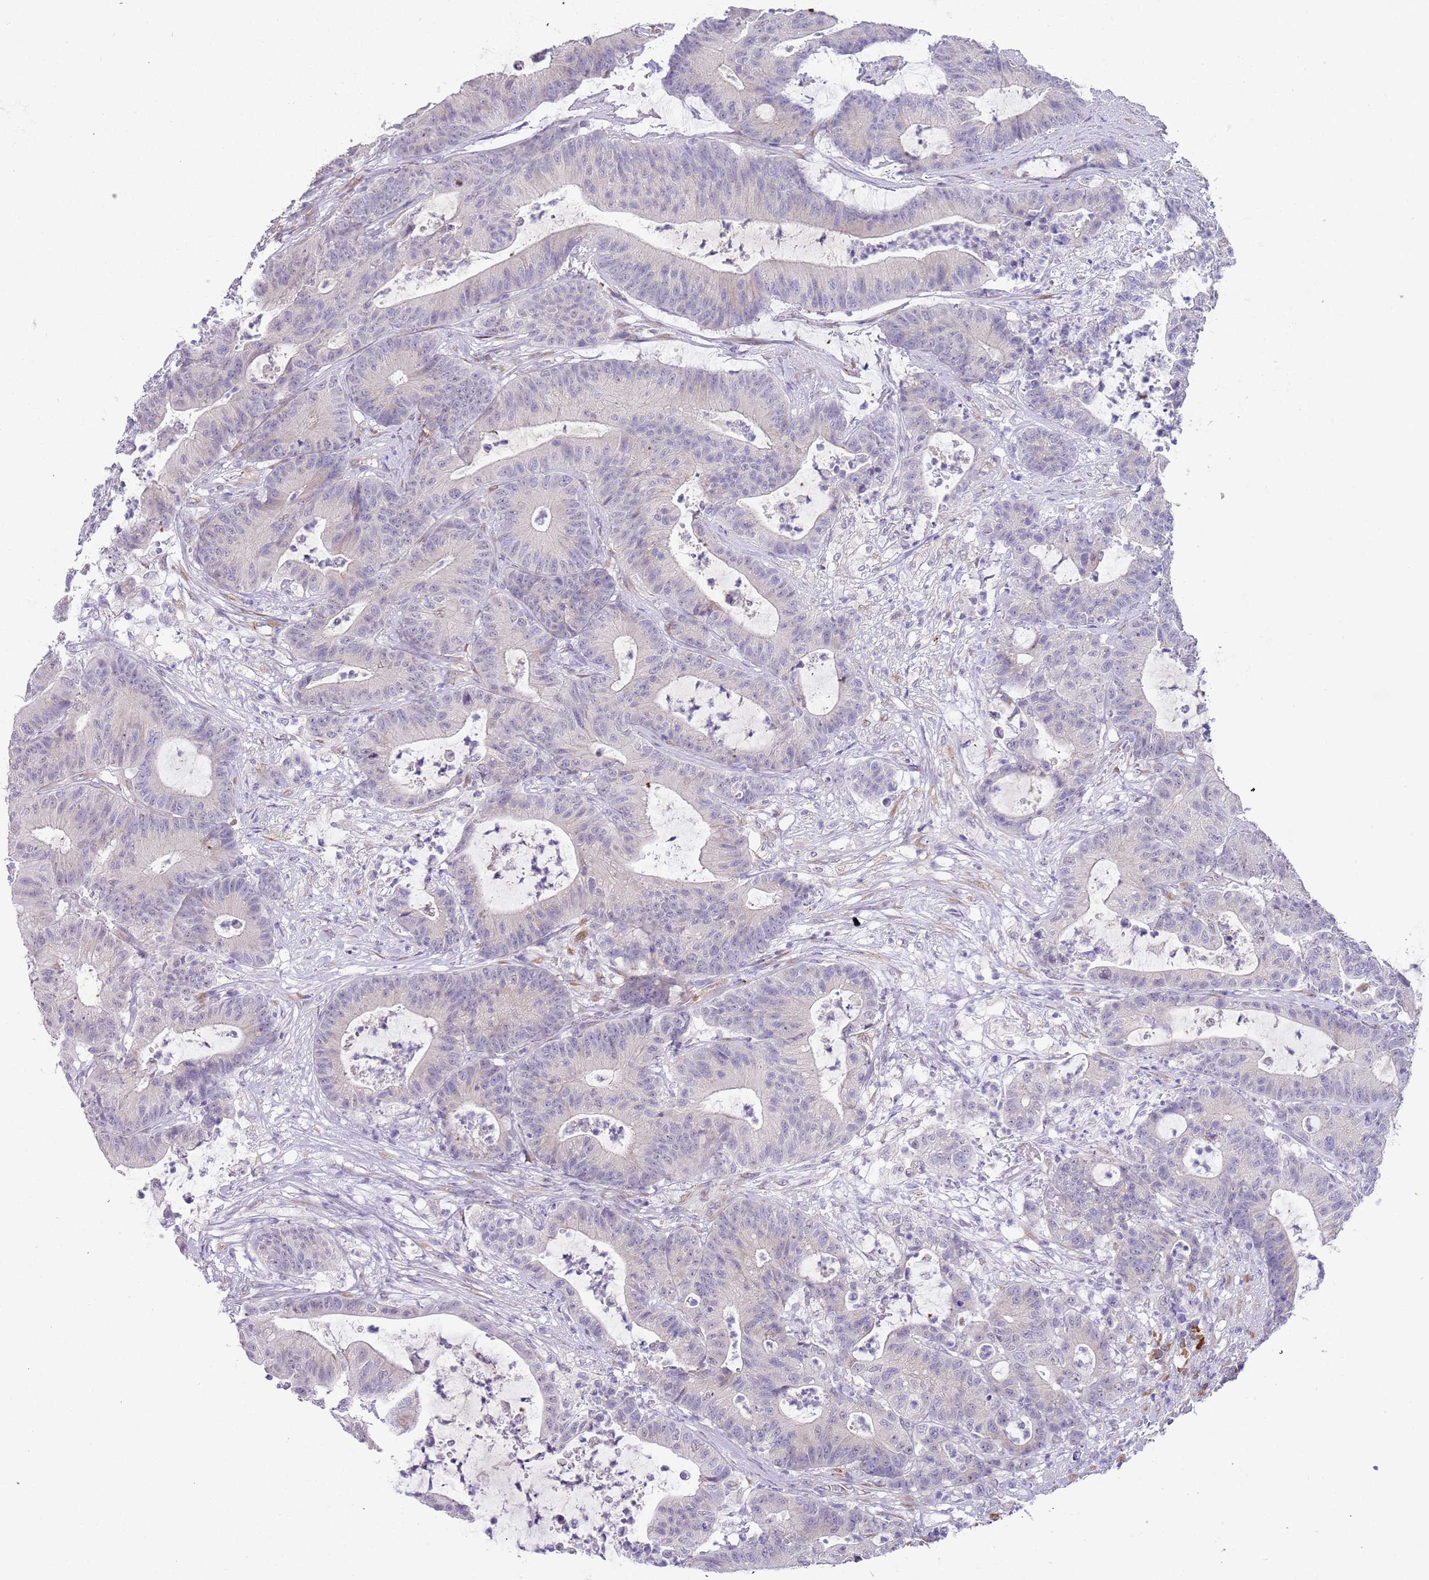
{"staining": {"intensity": "negative", "quantity": "none", "location": "none"}, "tissue": "colorectal cancer", "cell_type": "Tumor cells", "image_type": "cancer", "snomed": [{"axis": "morphology", "description": "Adenocarcinoma, NOS"}, {"axis": "topography", "description": "Colon"}], "caption": "A high-resolution image shows IHC staining of colorectal cancer, which demonstrates no significant positivity in tumor cells. (Immunohistochemistry (ihc), brightfield microscopy, high magnification).", "gene": "TNRC6C", "patient": {"sex": "female", "age": 84}}